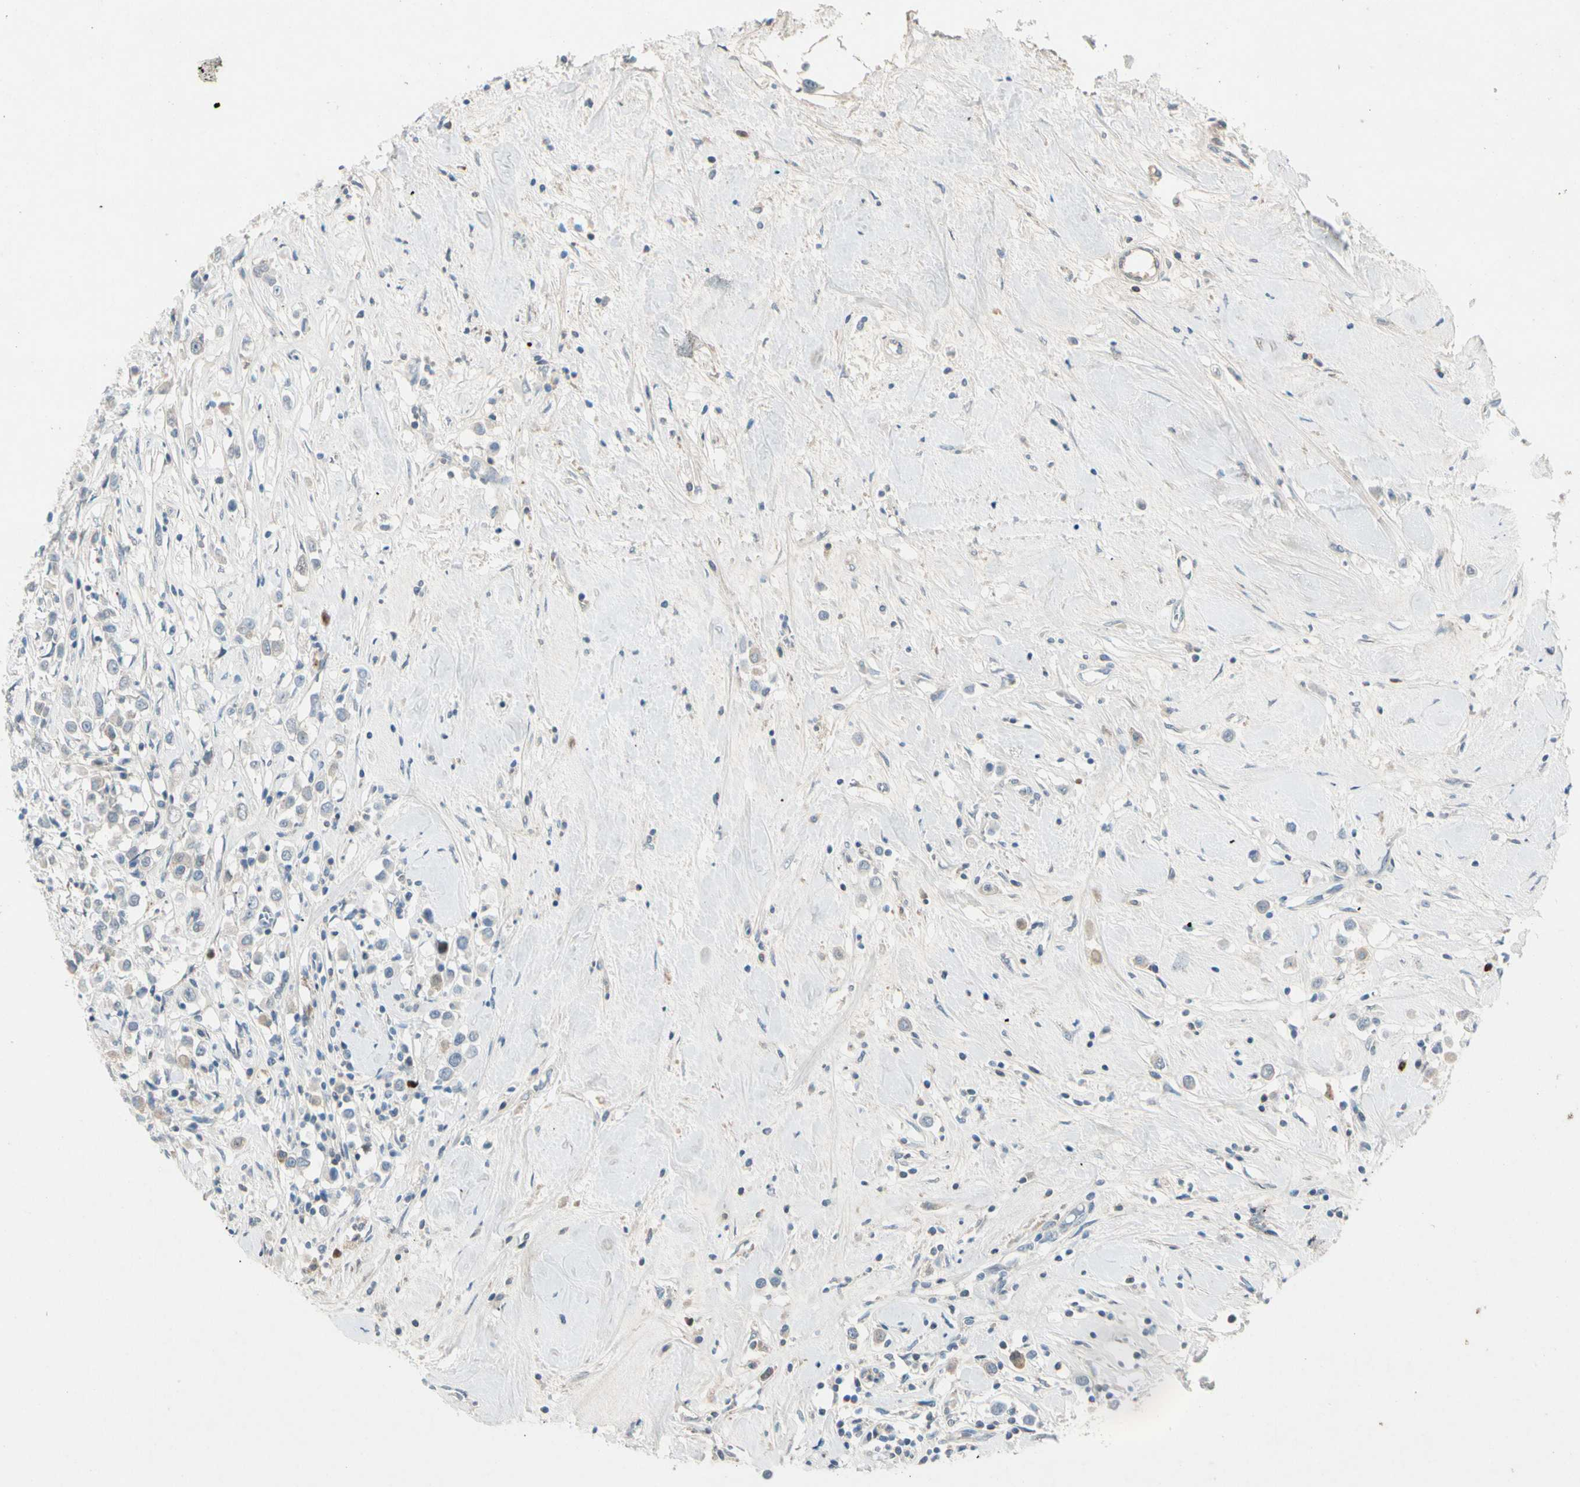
{"staining": {"intensity": "weak", "quantity": "<25%", "location": "cytoplasmic/membranous"}, "tissue": "breast cancer", "cell_type": "Tumor cells", "image_type": "cancer", "snomed": [{"axis": "morphology", "description": "Duct carcinoma"}, {"axis": "topography", "description": "Breast"}], "caption": "Immunohistochemical staining of breast cancer (infiltrating ductal carcinoma) displays no significant positivity in tumor cells.", "gene": "SERPIND1", "patient": {"sex": "female", "age": 61}}